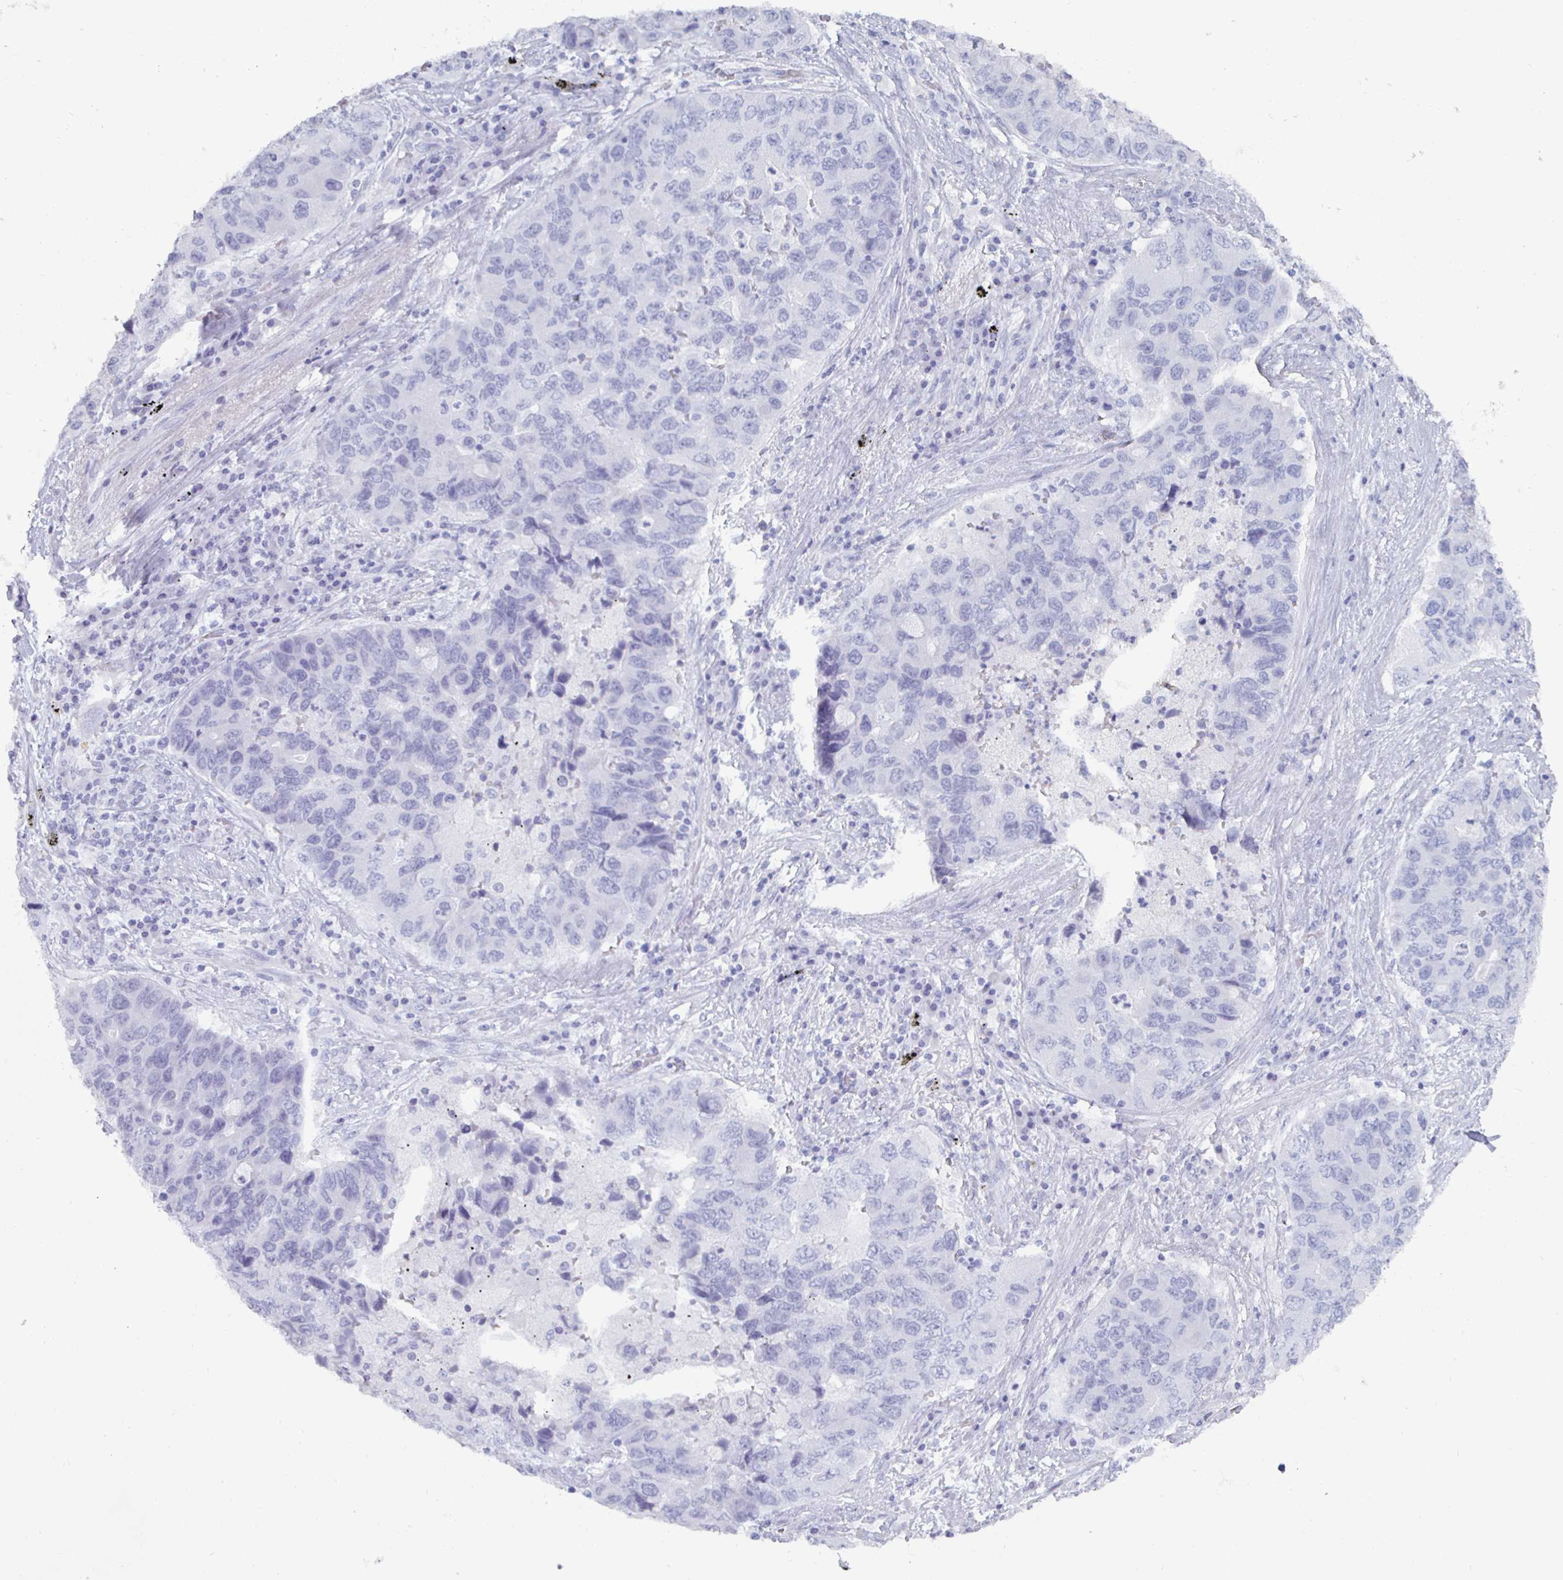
{"staining": {"intensity": "negative", "quantity": "none", "location": "none"}, "tissue": "lung cancer", "cell_type": "Tumor cells", "image_type": "cancer", "snomed": [{"axis": "morphology", "description": "Adenocarcinoma, NOS"}, {"axis": "morphology", "description": "Adenocarcinoma, metastatic, NOS"}, {"axis": "topography", "description": "Lymph node"}, {"axis": "topography", "description": "Lung"}], "caption": "An immunohistochemistry histopathology image of lung cancer (metastatic adenocarcinoma) is shown. There is no staining in tumor cells of lung cancer (metastatic adenocarcinoma). (Immunohistochemistry (ihc), brightfield microscopy, high magnification).", "gene": "ENPP1", "patient": {"sex": "female", "age": 54}}